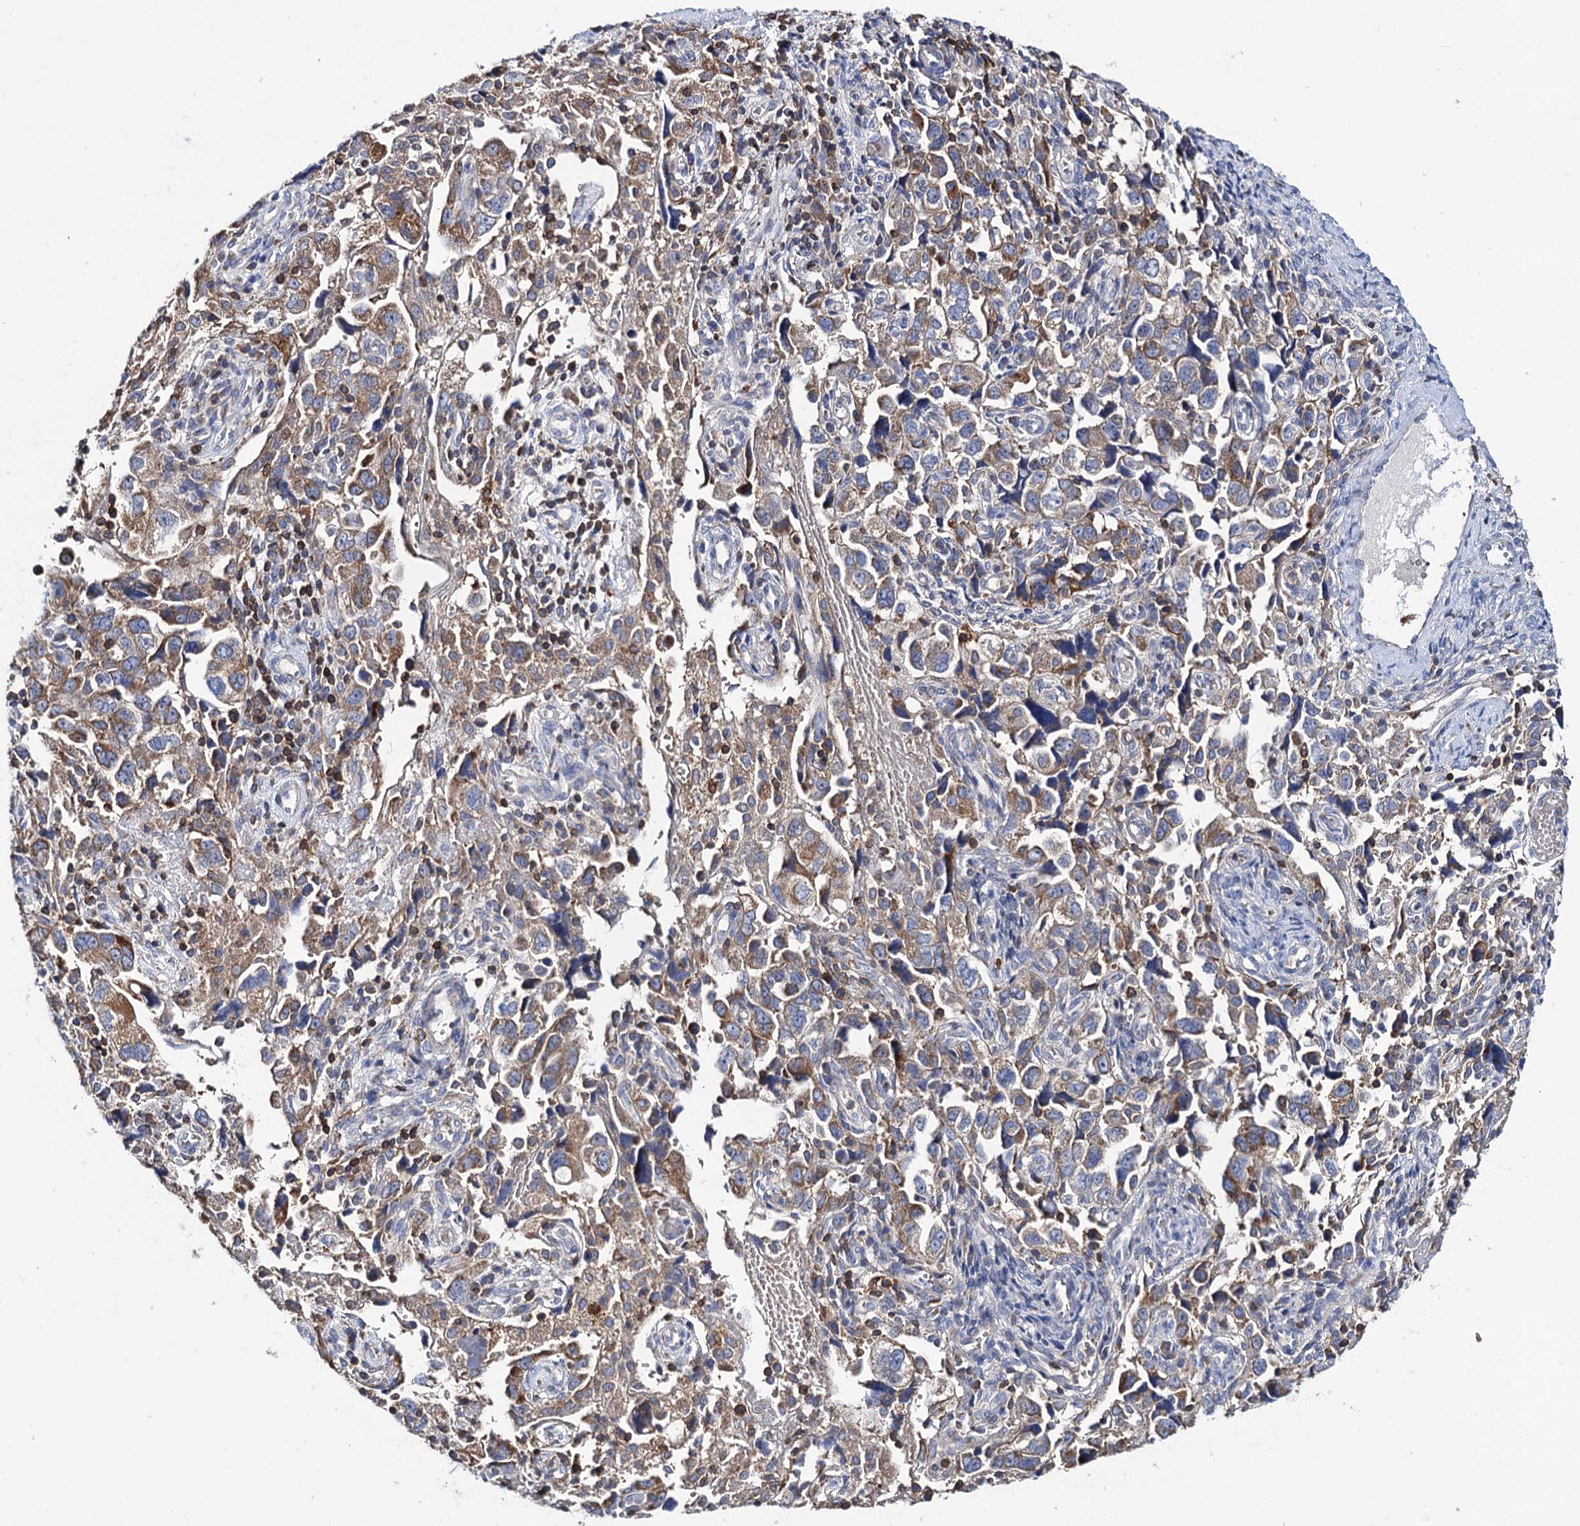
{"staining": {"intensity": "moderate", "quantity": "25%-75%", "location": "cytoplasmic/membranous"}, "tissue": "ovarian cancer", "cell_type": "Tumor cells", "image_type": "cancer", "snomed": [{"axis": "morphology", "description": "Carcinoma, NOS"}, {"axis": "morphology", "description": "Cystadenocarcinoma, serous, NOS"}, {"axis": "topography", "description": "Ovary"}], "caption": "Ovarian carcinoma stained for a protein (brown) shows moderate cytoplasmic/membranous positive staining in approximately 25%-75% of tumor cells.", "gene": "UBASH3B", "patient": {"sex": "female", "age": 69}}